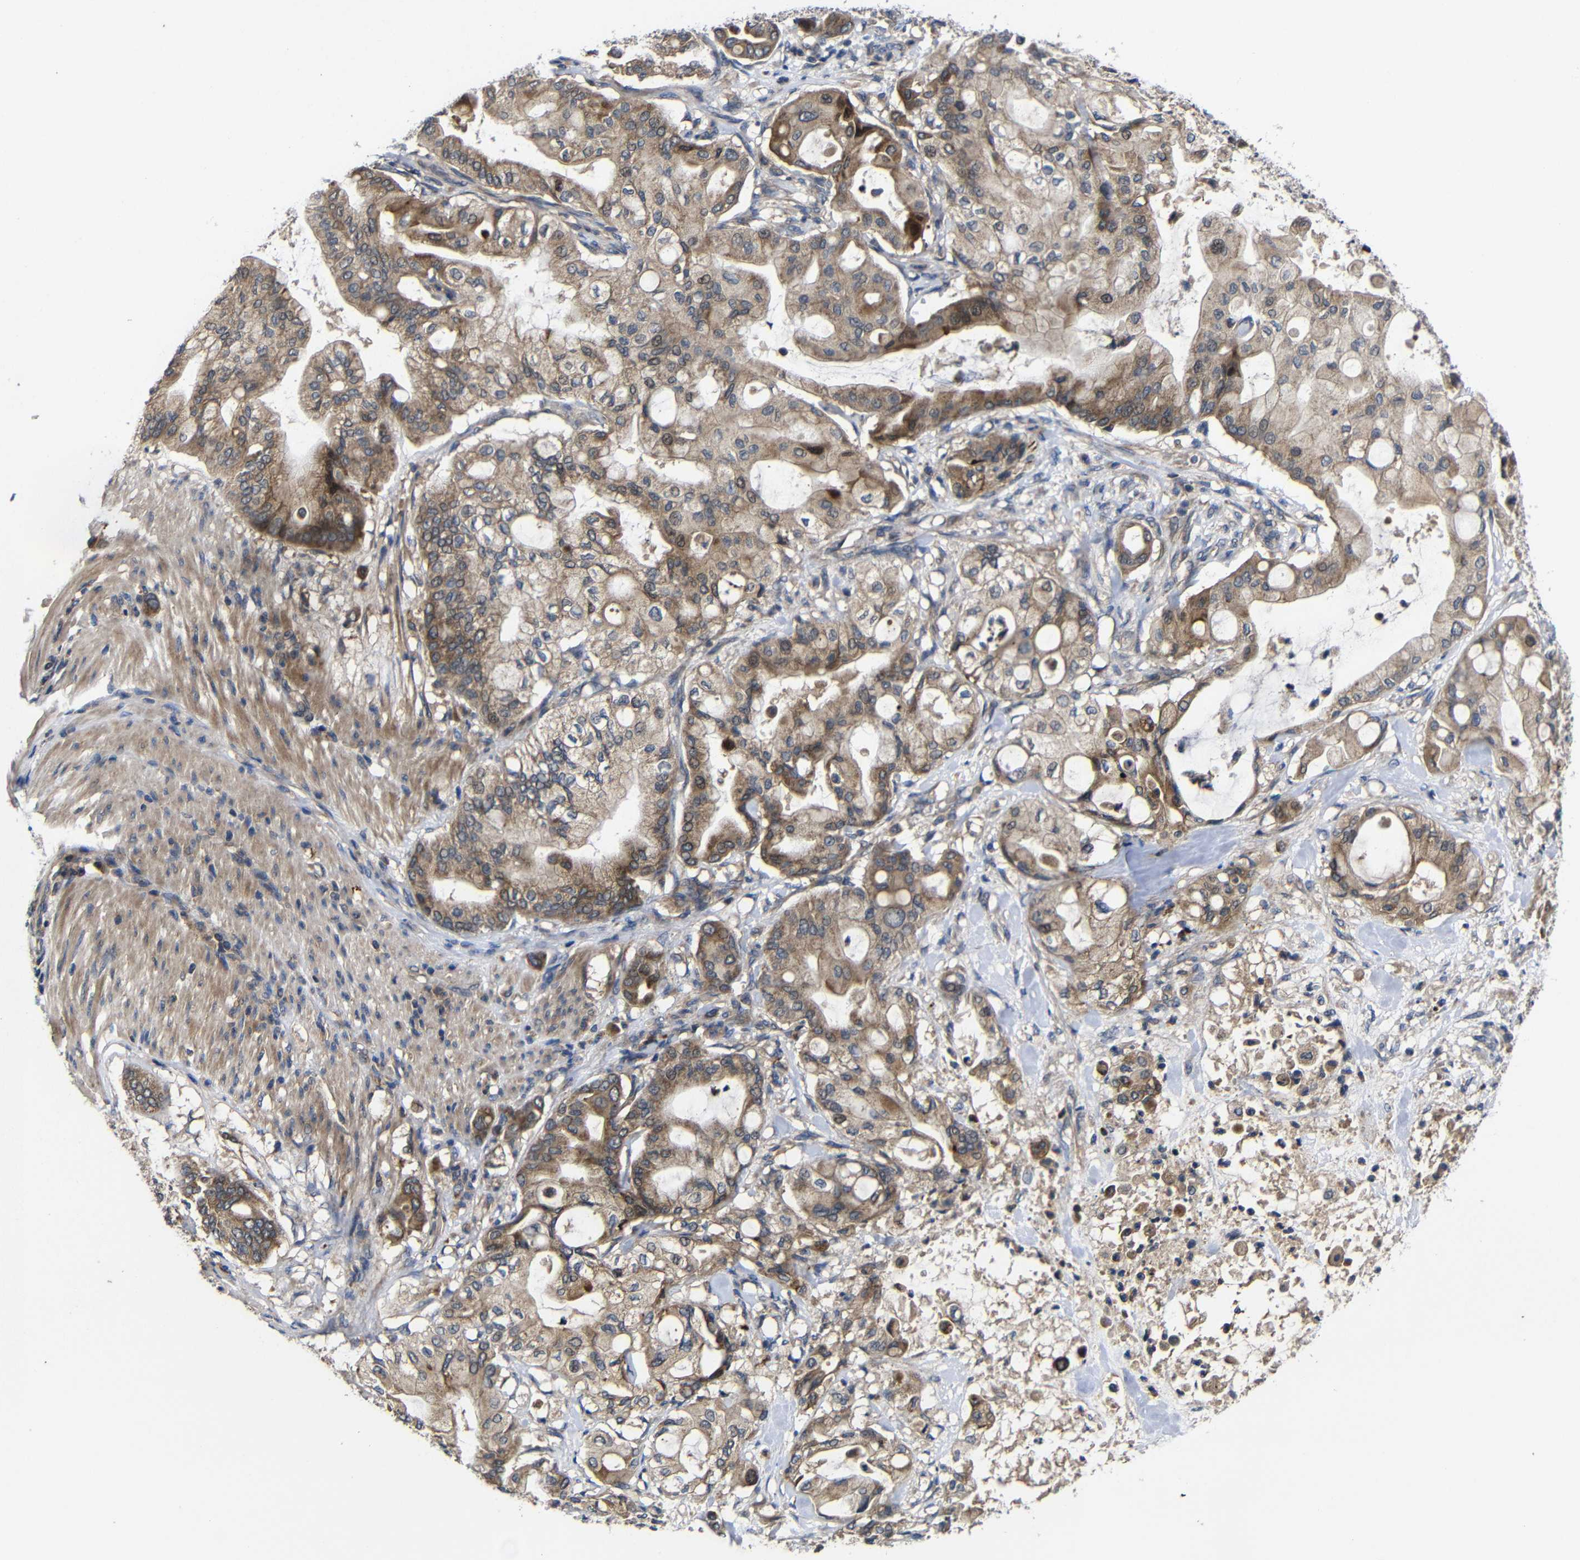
{"staining": {"intensity": "moderate", "quantity": ">75%", "location": "cytoplasmic/membranous"}, "tissue": "pancreatic cancer", "cell_type": "Tumor cells", "image_type": "cancer", "snomed": [{"axis": "morphology", "description": "Adenocarcinoma, NOS"}, {"axis": "morphology", "description": "Adenocarcinoma, metastatic, NOS"}, {"axis": "topography", "description": "Lymph node"}, {"axis": "topography", "description": "Pancreas"}, {"axis": "topography", "description": "Duodenum"}], "caption": "A medium amount of moderate cytoplasmic/membranous staining is present in about >75% of tumor cells in pancreatic metastatic adenocarcinoma tissue.", "gene": "LPAR5", "patient": {"sex": "female", "age": 64}}